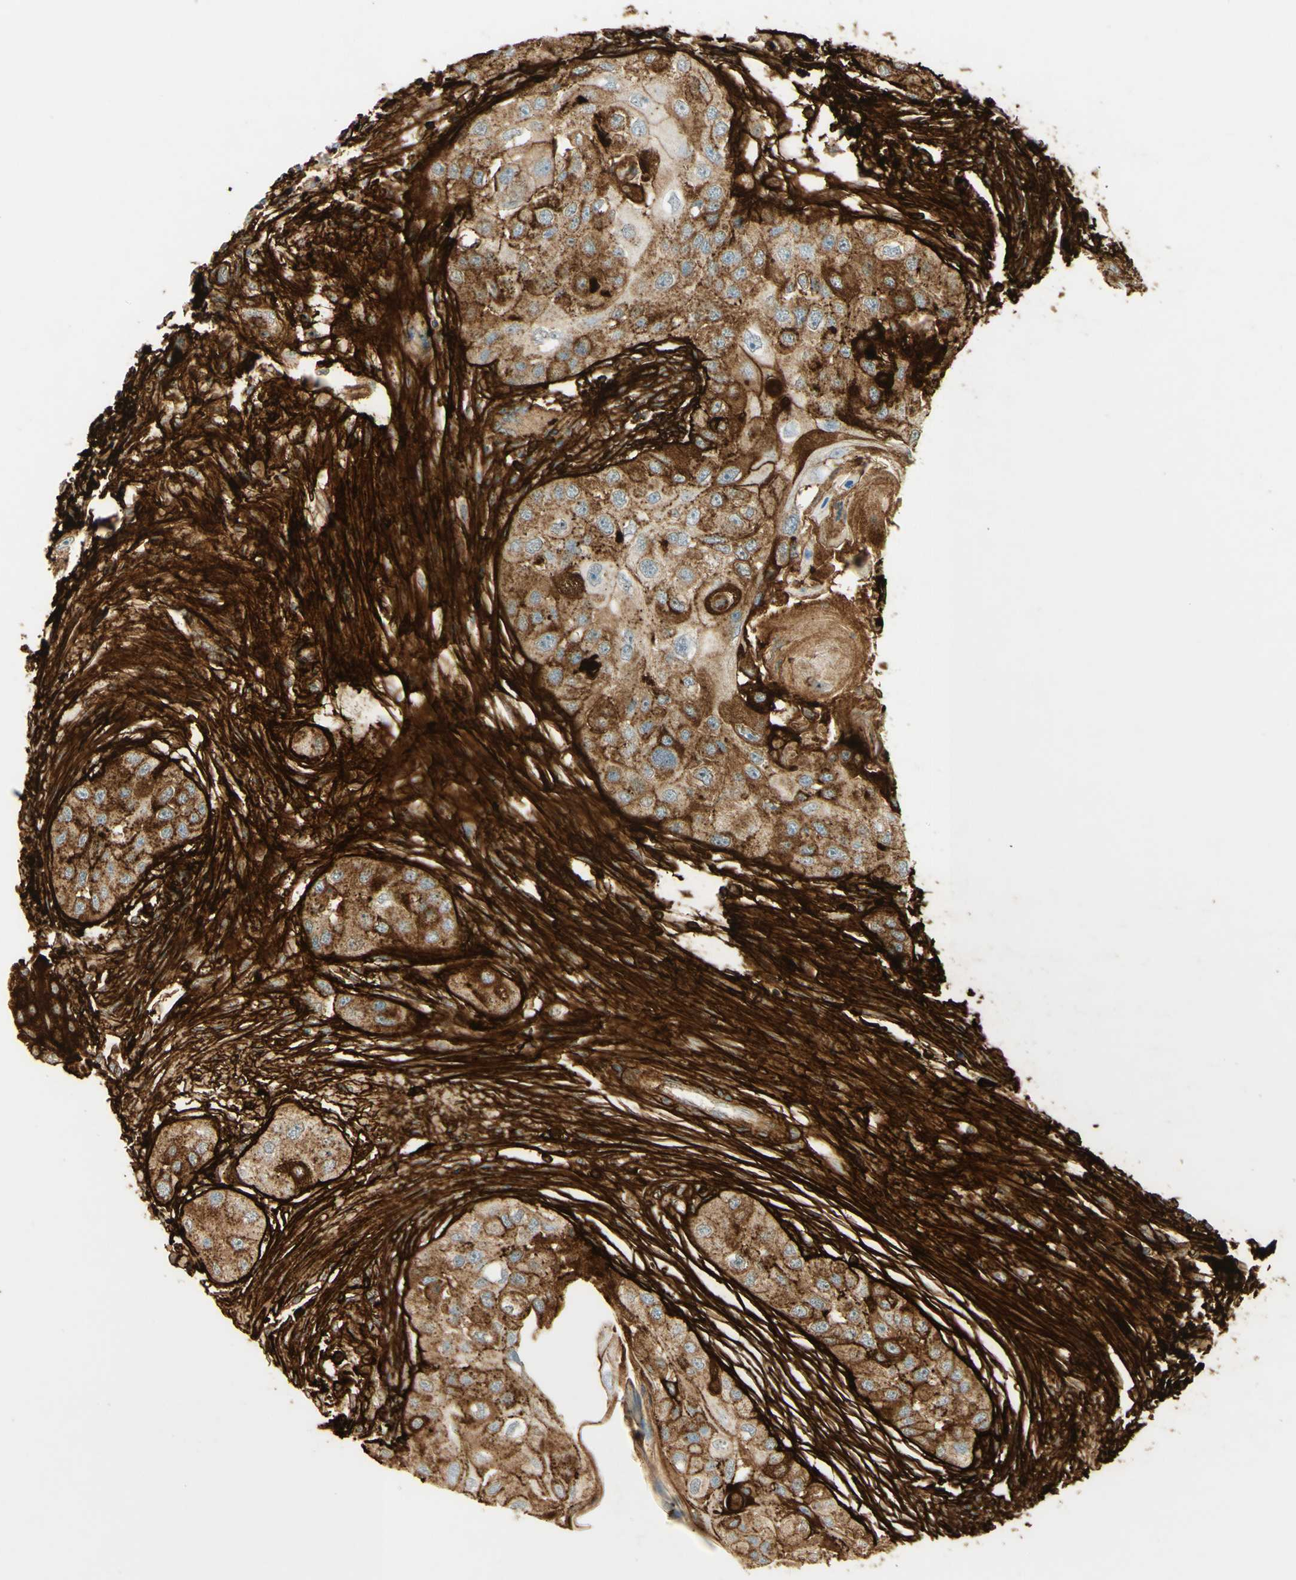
{"staining": {"intensity": "strong", "quantity": "25%-75%", "location": "cytoplasmic/membranous"}, "tissue": "head and neck cancer", "cell_type": "Tumor cells", "image_type": "cancer", "snomed": [{"axis": "morphology", "description": "Normal tissue, NOS"}, {"axis": "morphology", "description": "Squamous cell carcinoma, NOS"}, {"axis": "topography", "description": "Skeletal muscle"}, {"axis": "topography", "description": "Head-Neck"}], "caption": "Immunohistochemistry (IHC) staining of head and neck cancer (squamous cell carcinoma), which demonstrates high levels of strong cytoplasmic/membranous positivity in about 25%-75% of tumor cells indicating strong cytoplasmic/membranous protein expression. The staining was performed using DAB (brown) for protein detection and nuclei were counterstained in hematoxylin (blue).", "gene": "TNN", "patient": {"sex": "male", "age": 51}}